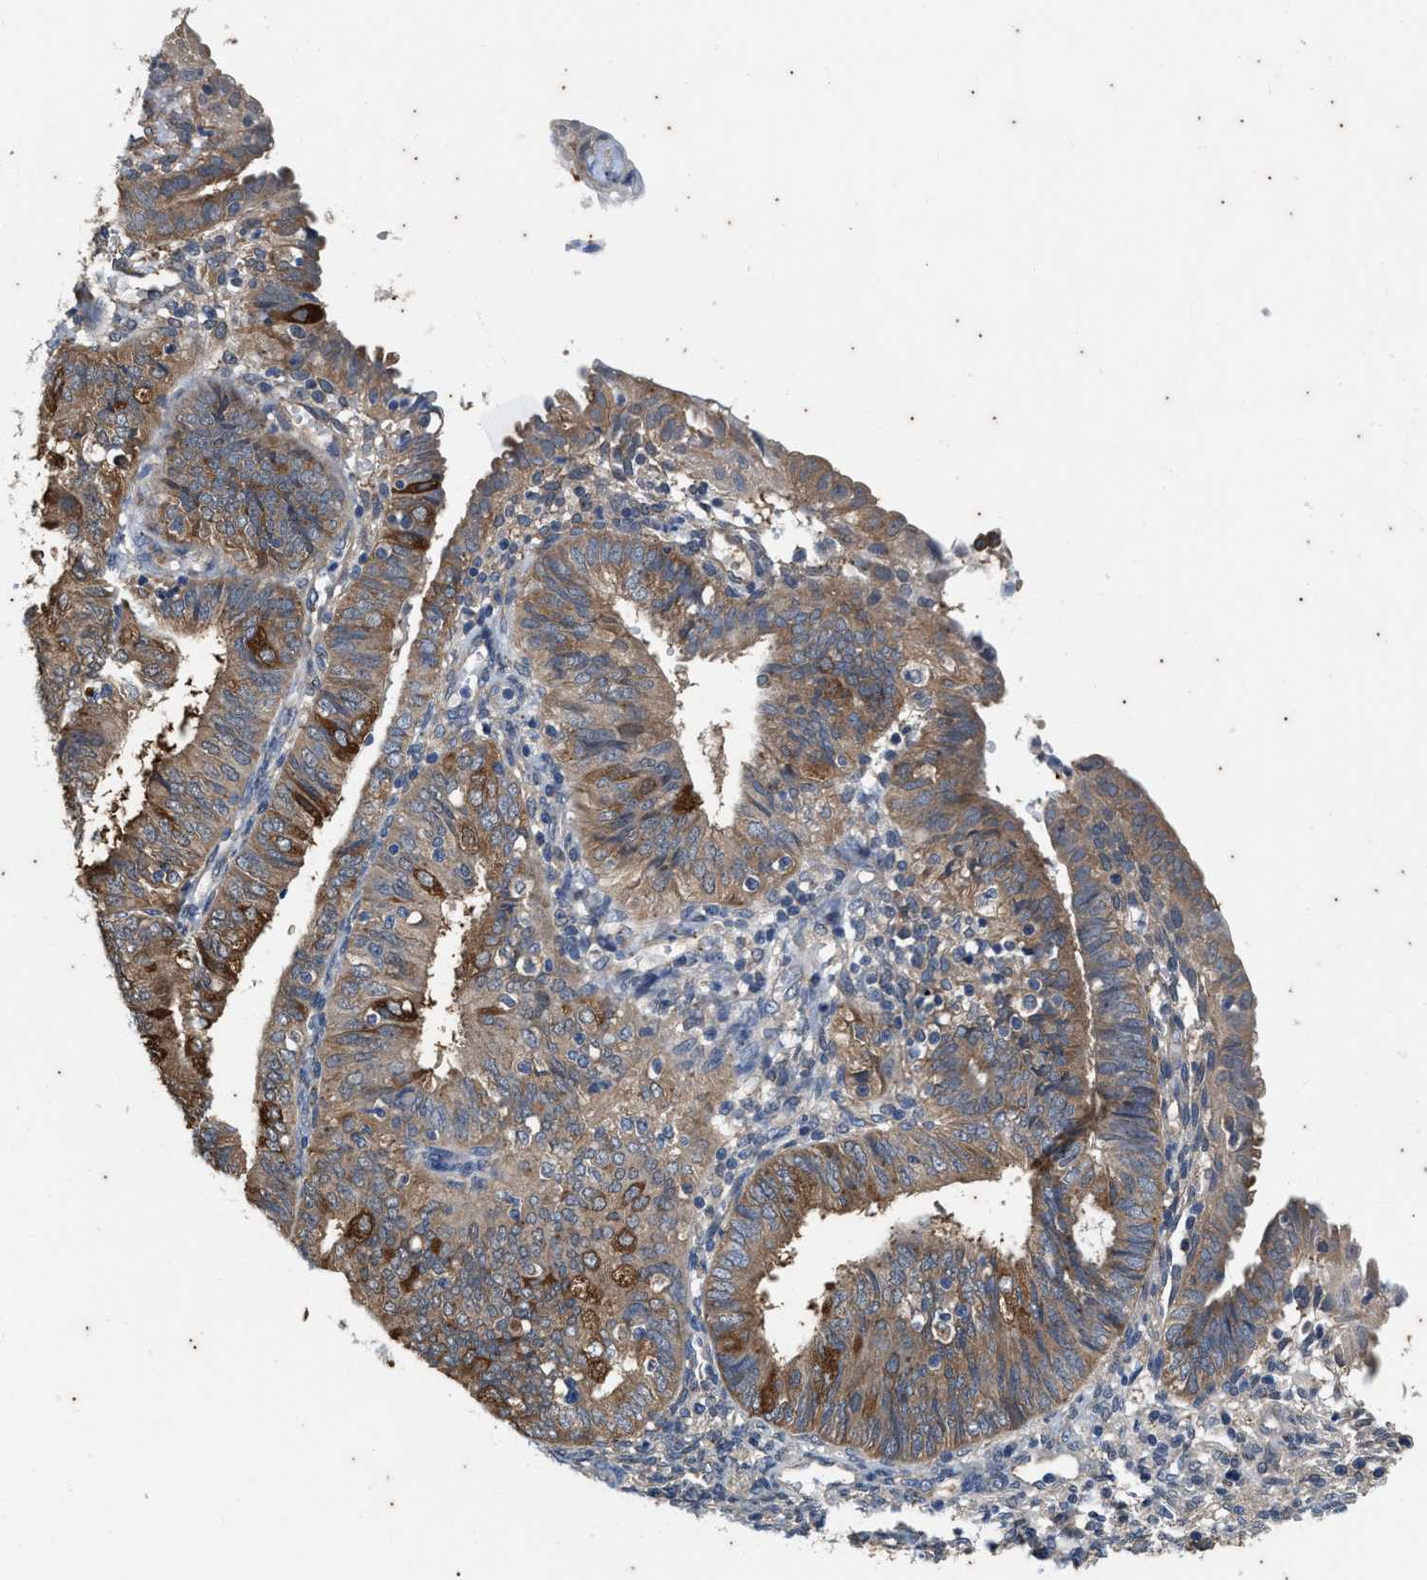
{"staining": {"intensity": "moderate", "quantity": ">75%", "location": "cytoplasmic/membranous"}, "tissue": "endometrial cancer", "cell_type": "Tumor cells", "image_type": "cancer", "snomed": [{"axis": "morphology", "description": "Adenocarcinoma, NOS"}, {"axis": "topography", "description": "Endometrium"}], "caption": "Immunohistochemical staining of human endometrial cancer shows medium levels of moderate cytoplasmic/membranous protein positivity in about >75% of tumor cells. The staining was performed using DAB, with brown indicating positive protein expression. Nuclei are stained blue with hematoxylin.", "gene": "COX19", "patient": {"sex": "female", "age": 58}}